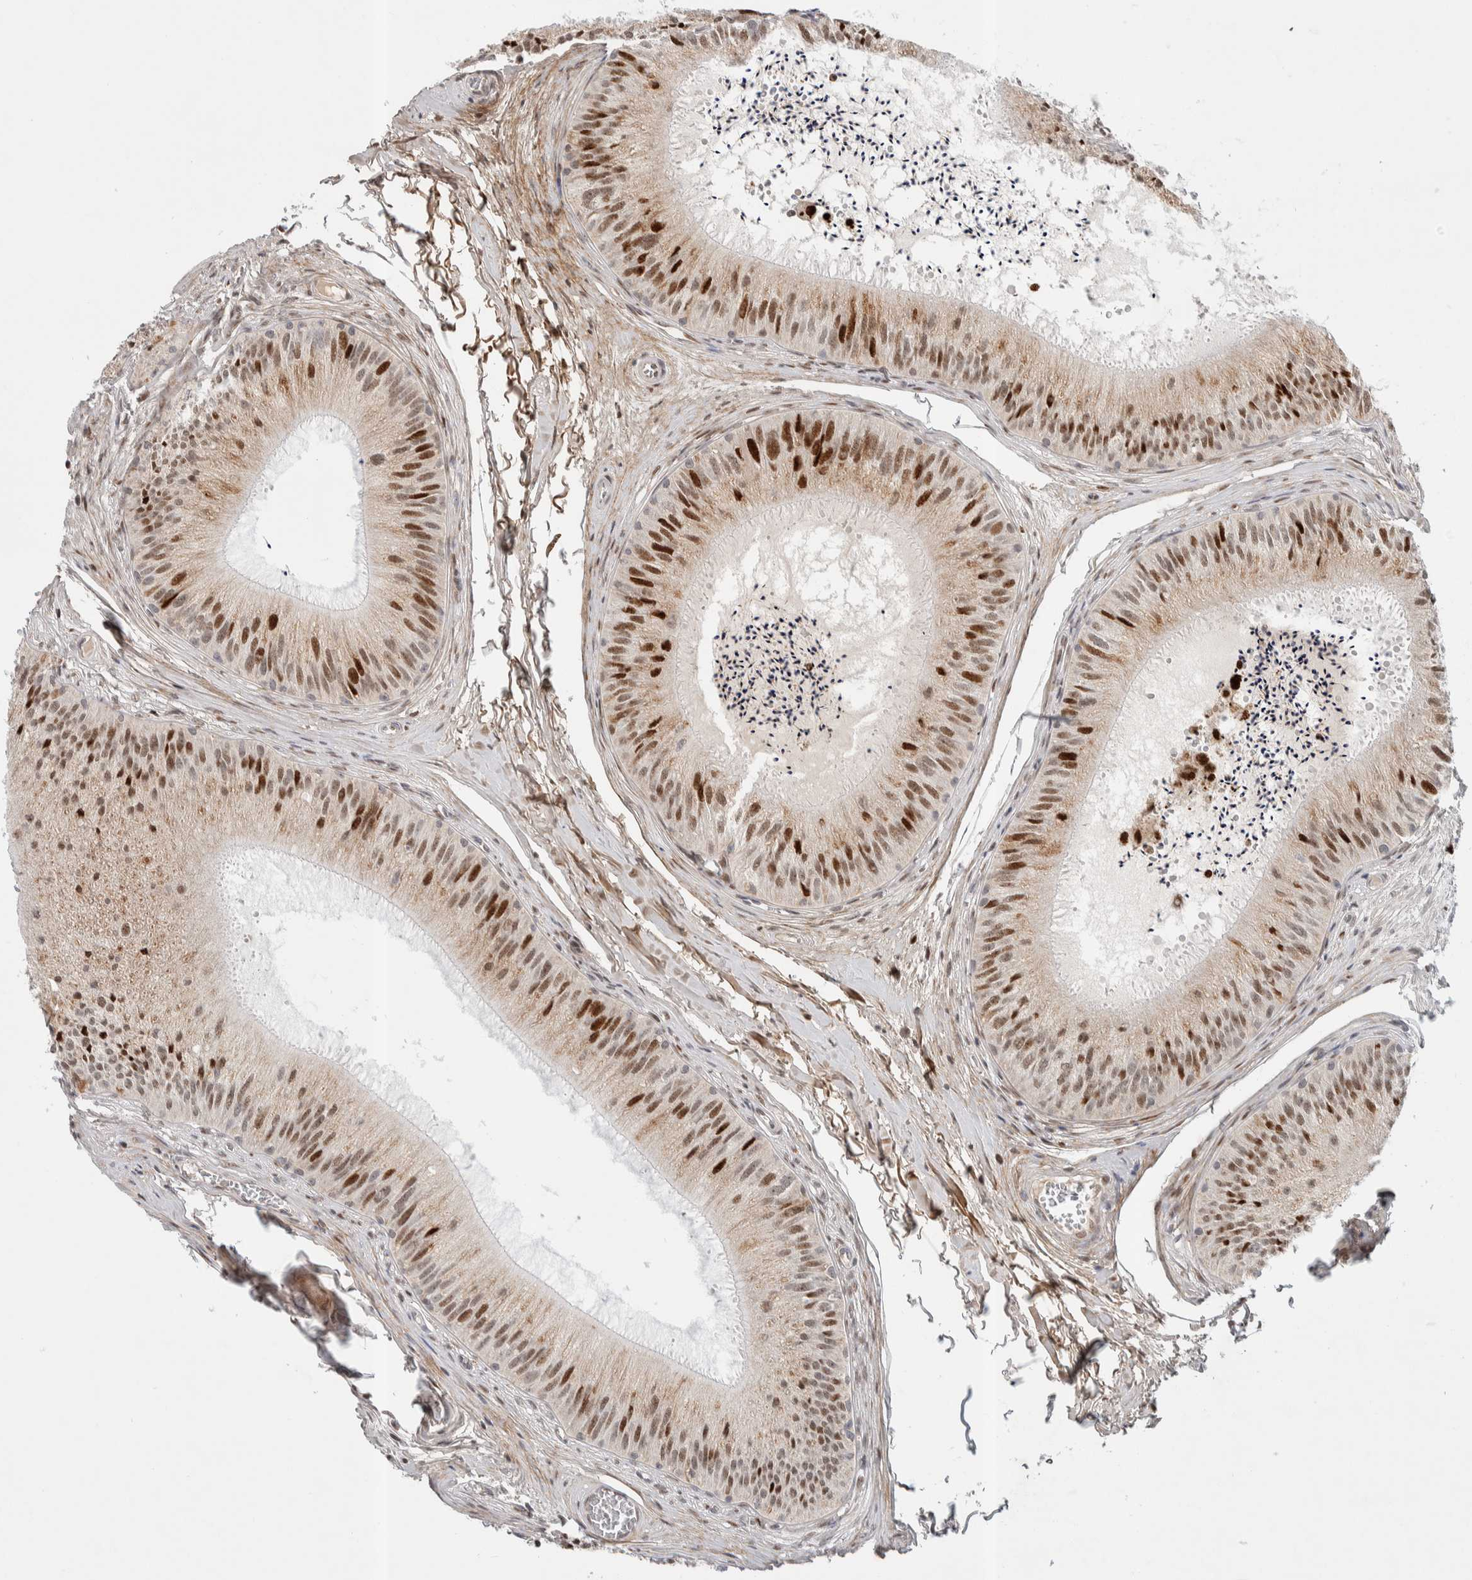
{"staining": {"intensity": "strong", "quantity": "25%-75%", "location": "cytoplasmic/membranous,nuclear"}, "tissue": "epididymis", "cell_type": "Glandular cells", "image_type": "normal", "snomed": [{"axis": "morphology", "description": "Normal tissue, NOS"}, {"axis": "topography", "description": "Epididymis"}], "caption": "Epididymis stained with DAB IHC shows high levels of strong cytoplasmic/membranous,nuclear expression in approximately 25%-75% of glandular cells.", "gene": "TSPAN32", "patient": {"sex": "male", "age": 31}}